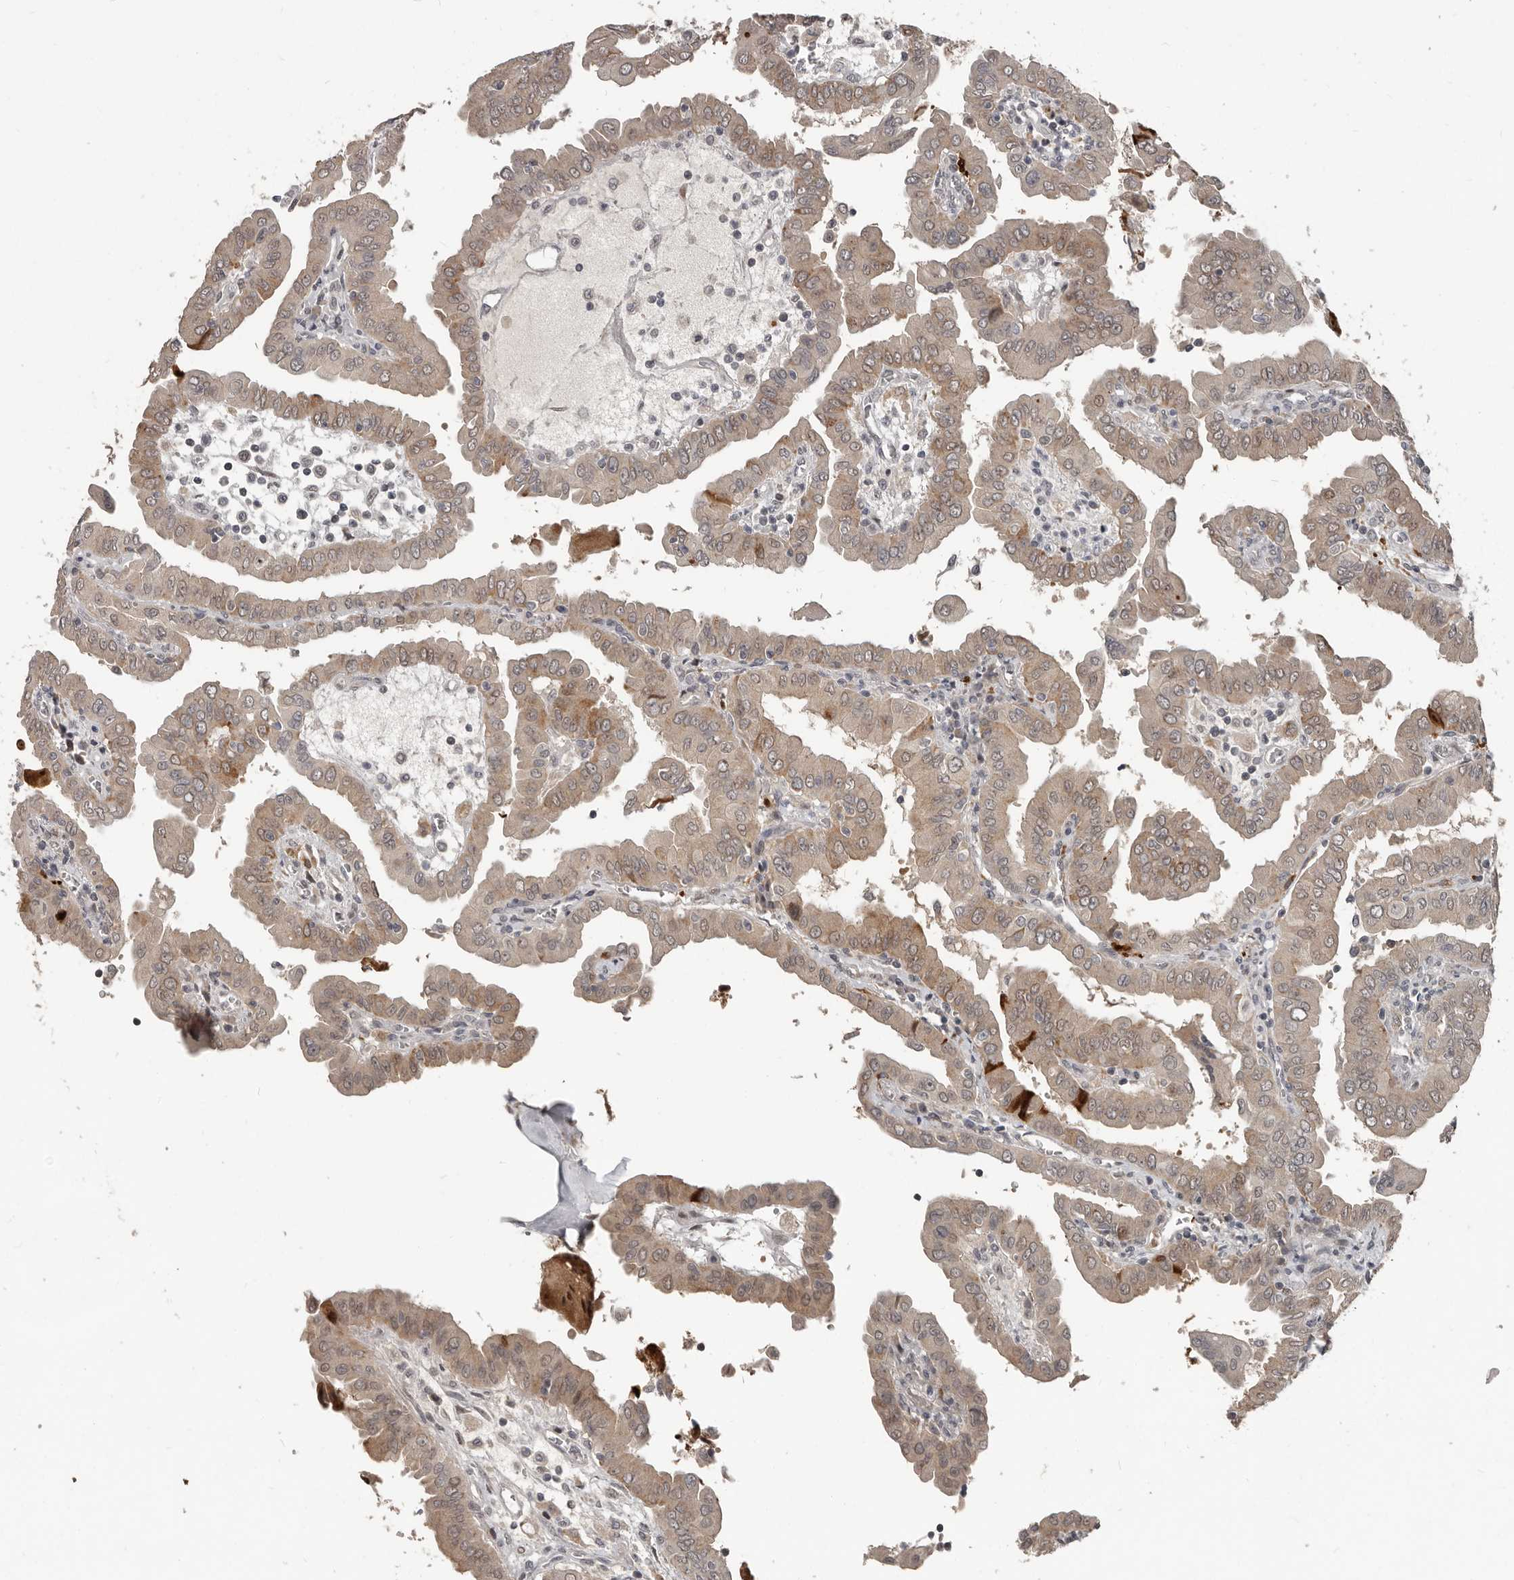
{"staining": {"intensity": "moderate", "quantity": ">75%", "location": "cytoplasmic/membranous,nuclear"}, "tissue": "thyroid cancer", "cell_type": "Tumor cells", "image_type": "cancer", "snomed": [{"axis": "morphology", "description": "Papillary adenocarcinoma, NOS"}, {"axis": "topography", "description": "Thyroid gland"}], "caption": "Thyroid cancer (papillary adenocarcinoma) tissue shows moderate cytoplasmic/membranous and nuclear positivity in about >75% of tumor cells, visualized by immunohistochemistry. (DAB (3,3'-diaminobenzidine) IHC with brightfield microscopy, high magnification).", "gene": "APOL6", "patient": {"sex": "male", "age": 33}}